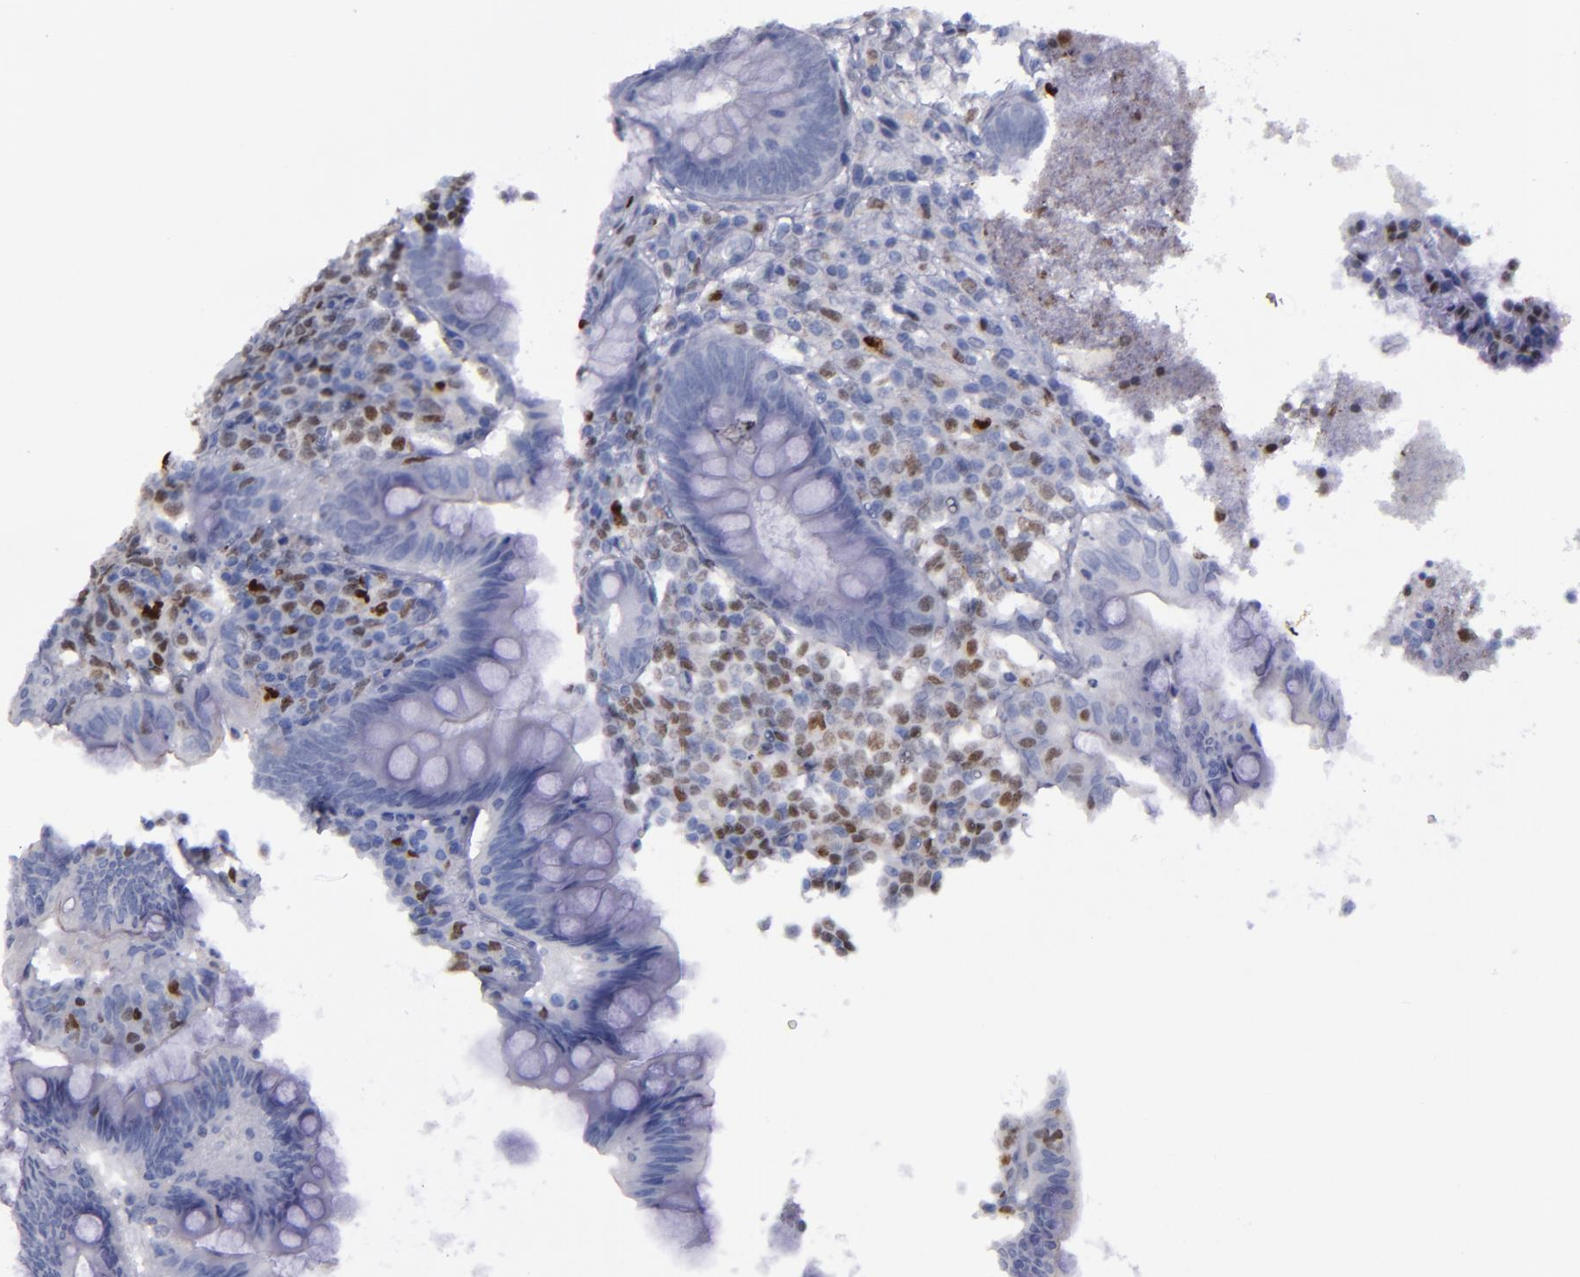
{"staining": {"intensity": "negative", "quantity": "none", "location": "none"}, "tissue": "appendix", "cell_type": "Glandular cells", "image_type": "normal", "snomed": [{"axis": "morphology", "description": "Normal tissue, NOS"}, {"axis": "topography", "description": "Appendix"}], "caption": "This image is of unremarkable appendix stained with IHC to label a protein in brown with the nuclei are counter-stained blue. There is no staining in glandular cells. The staining is performed using DAB (3,3'-diaminobenzidine) brown chromogen with nuclei counter-stained in using hematoxylin.", "gene": "IRF8", "patient": {"sex": "female", "age": 66}}